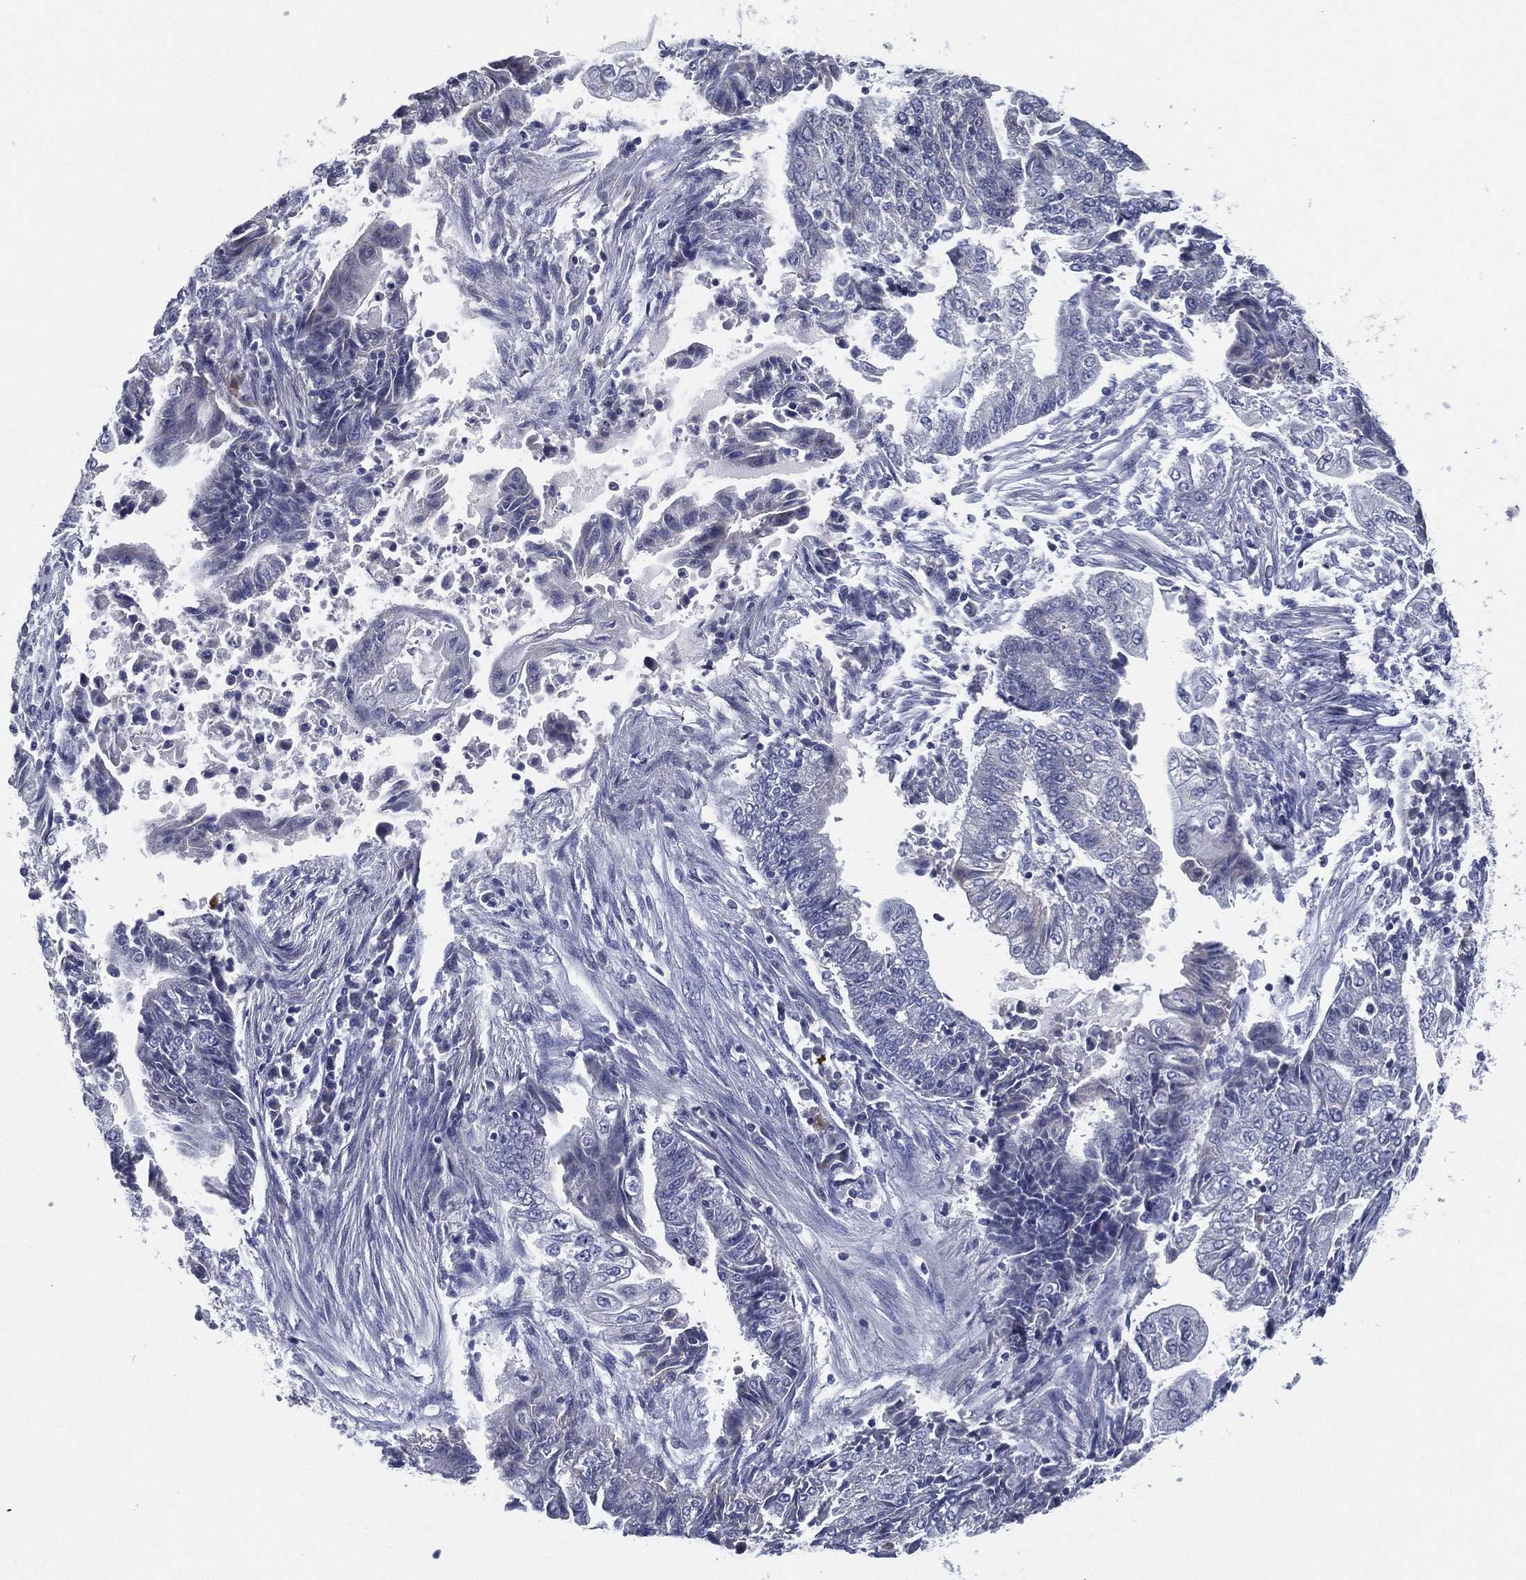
{"staining": {"intensity": "negative", "quantity": "none", "location": "none"}, "tissue": "endometrial cancer", "cell_type": "Tumor cells", "image_type": "cancer", "snomed": [{"axis": "morphology", "description": "Adenocarcinoma, NOS"}, {"axis": "topography", "description": "Uterus"}, {"axis": "topography", "description": "Endometrium"}], "caption": "A photomicrograph of human adenocarcinoma (endometrial) is negative for staining in tumor cells.", "gene": "SLC13A4", "patient": {"sex": "female", "age": 54}}